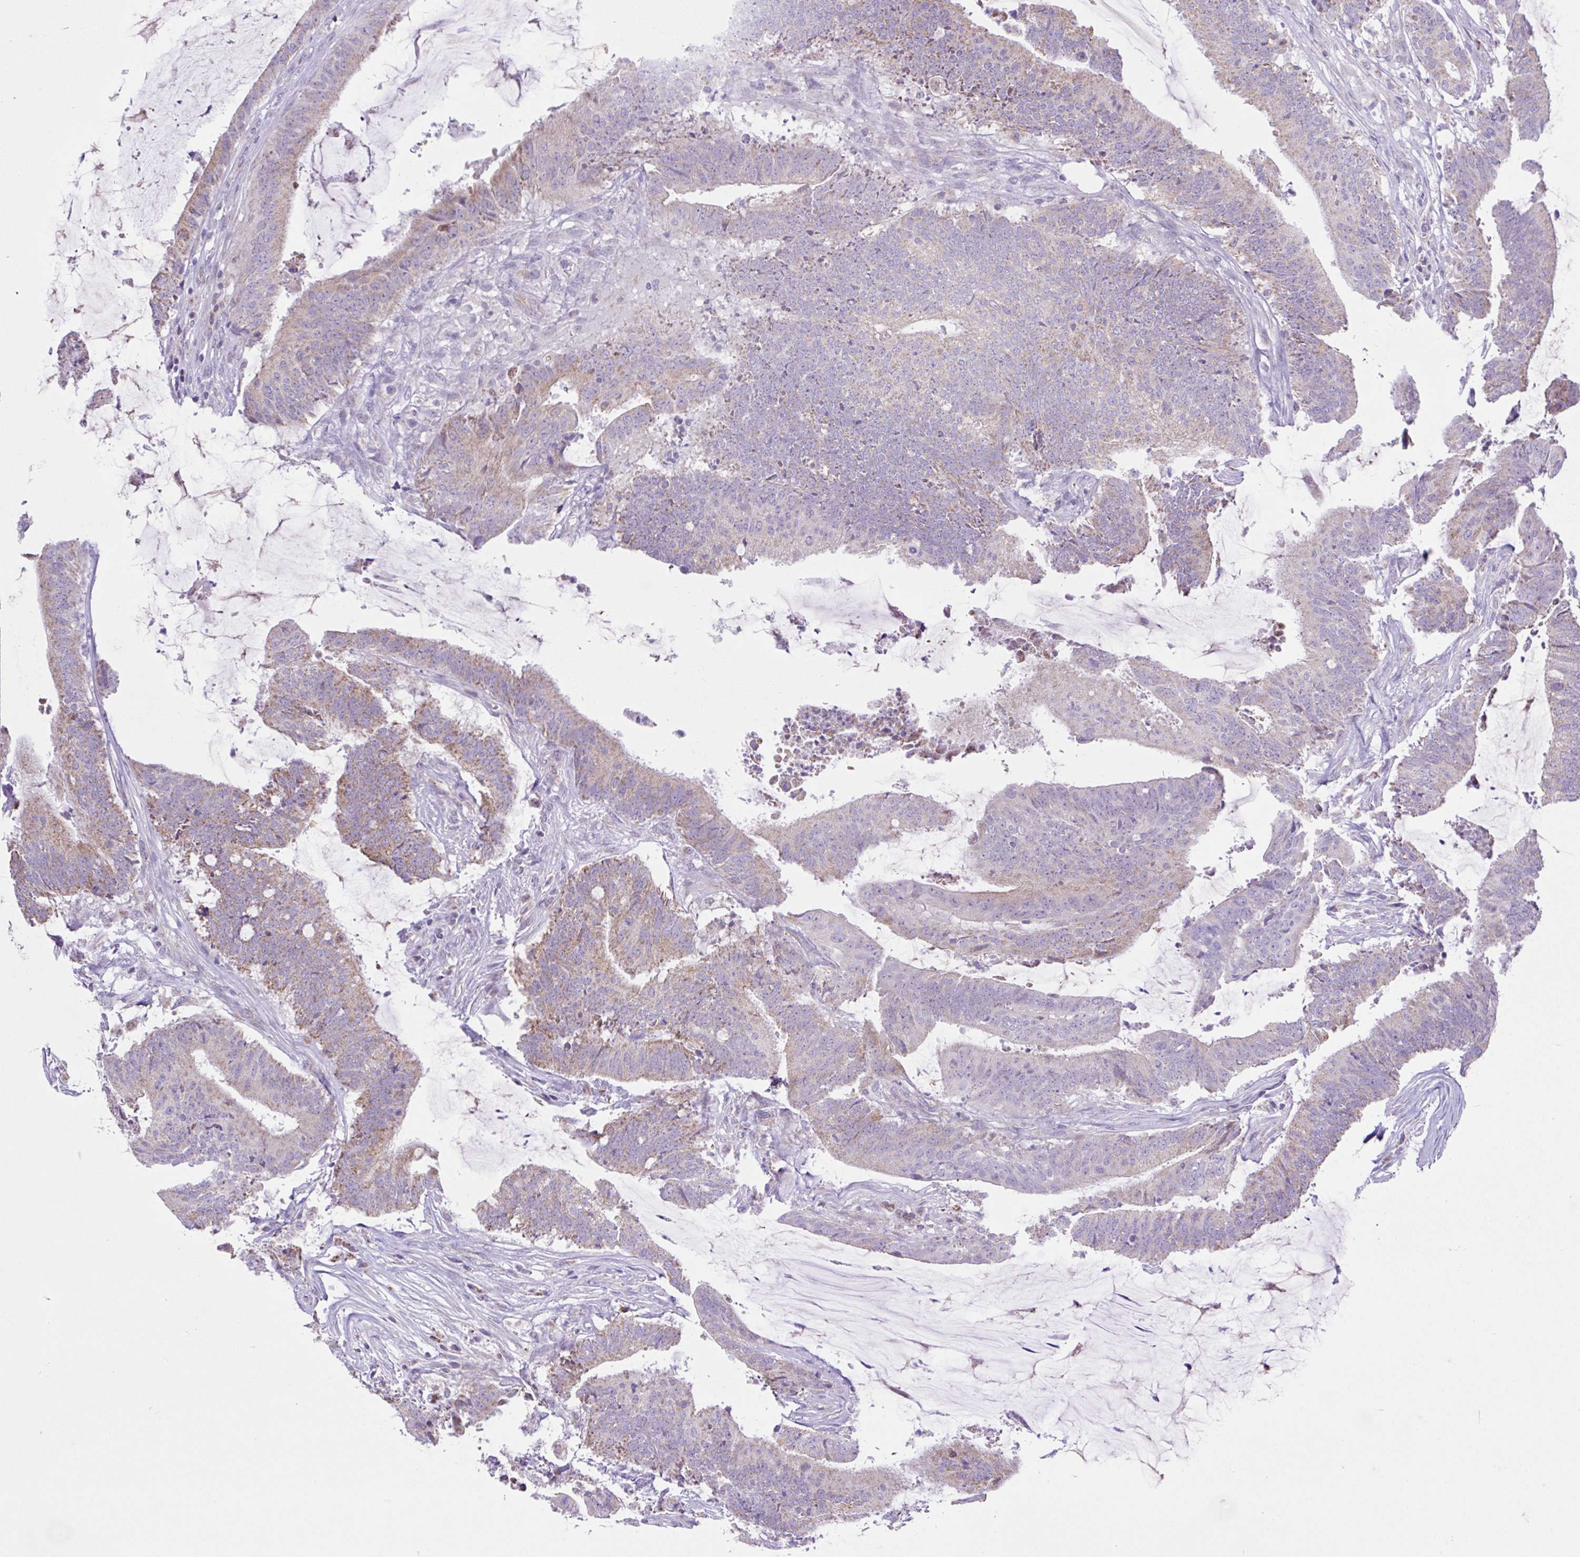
{"staining": {"intensity": "weak", "quantity": "25%-75%", "location": "cytoplasmic/membranous"}, "tissue": "colorectal cancer", "cell_type": "Tumor cells", "image_type": "cancer", "snomed": [{"axis": "morphology", "description": "Adenocarcinoma, NOS"}, {"axis": "topography", "description": "Colon"}], "caption": "IHC micrograph of neoplastic tissue: colorectal adenocarcinoma stained using IHC shows low levels of weak protein expression localized specifically in the cytoplasmic/membranous of tumor cells, appearing as a cytoplasmic/membranous brown color.", "gene": "NDUFS2", "patient": {"sex": "female", "age": 43}}